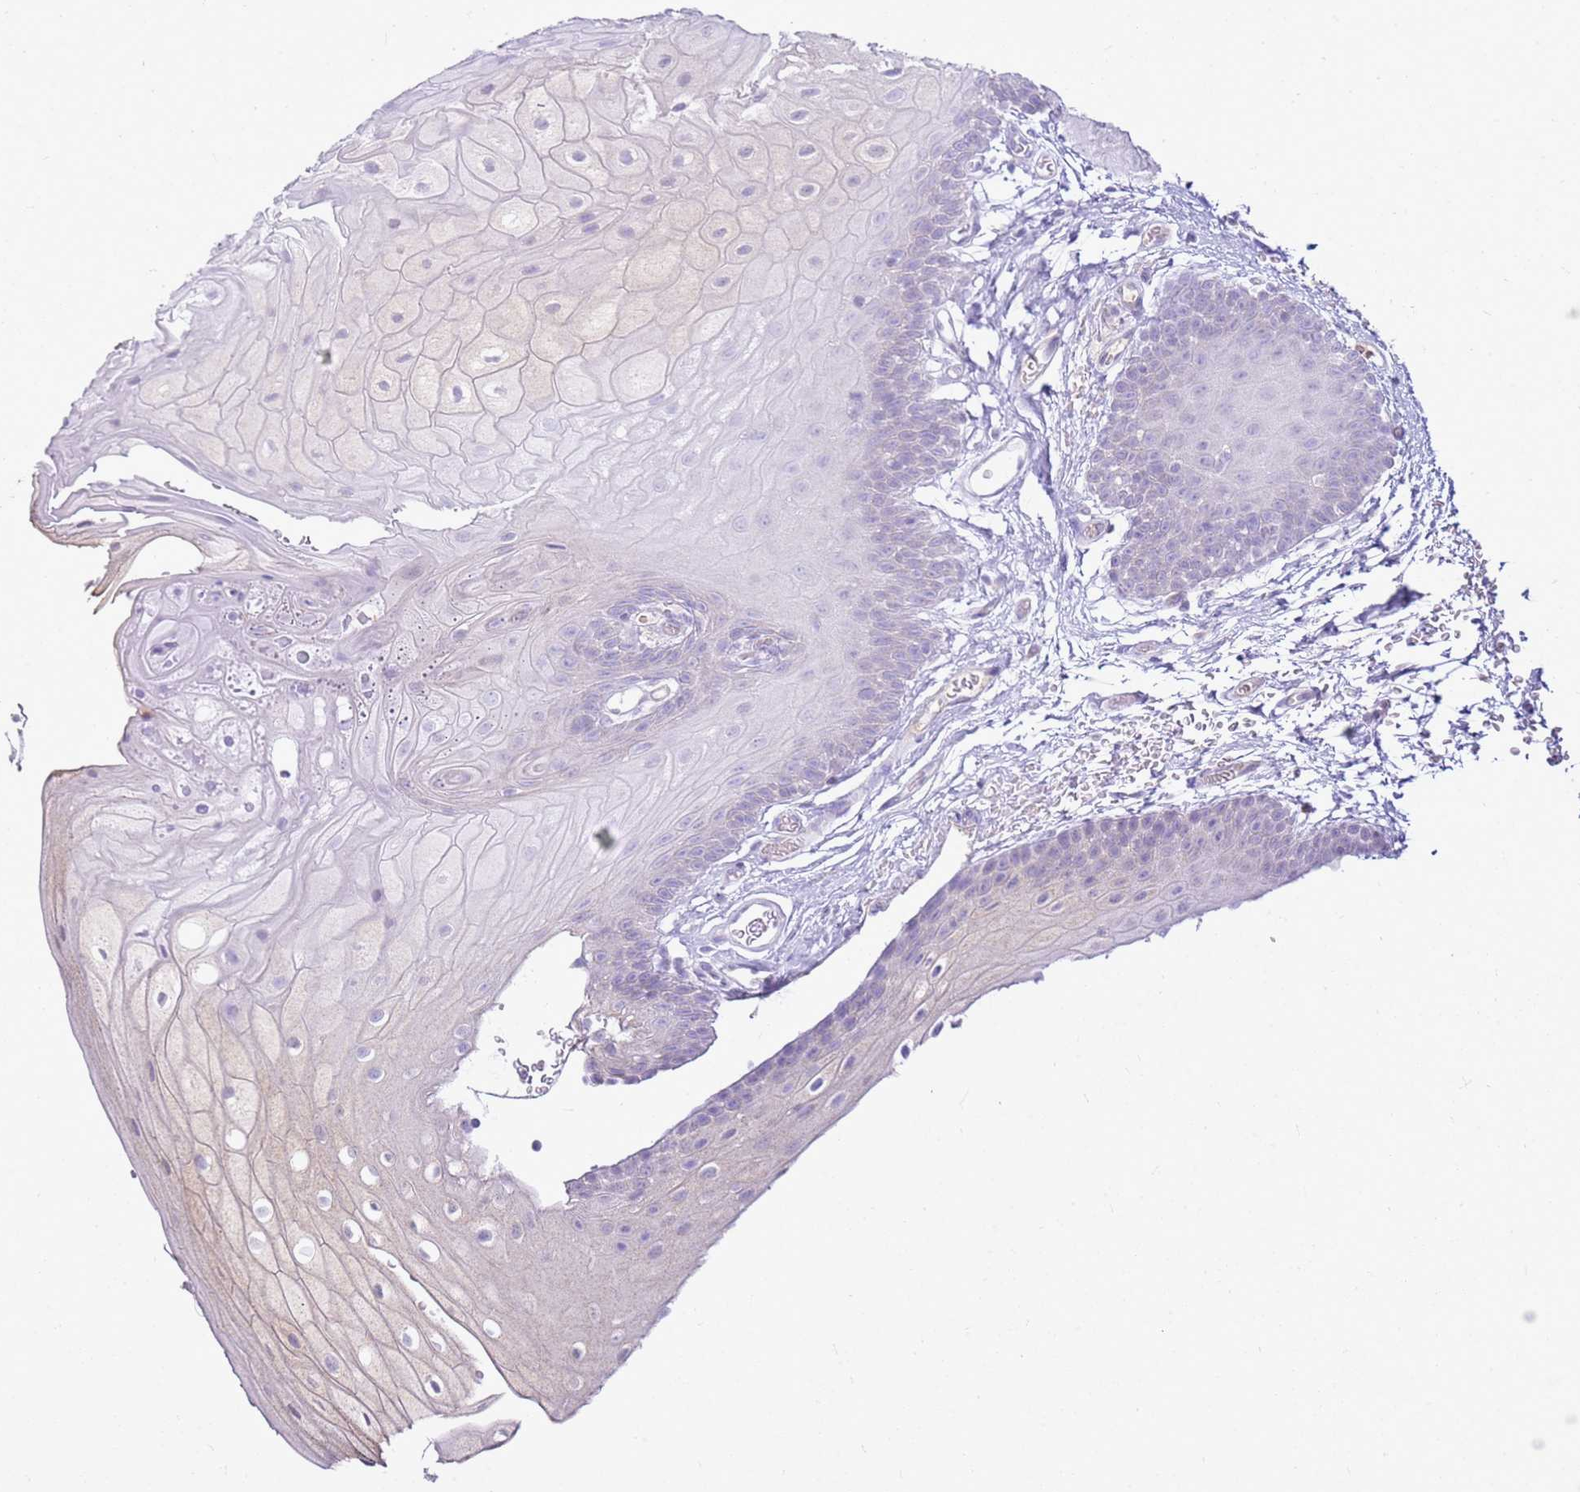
{"staining": {"intensity": "negative", "quantity": "none", "location": "none"}, "tissue": "oral mucosa", "cell_type": "Squamous epithelial cells", "image_type": "normal", "snomed": [{"axis": "morphology", "description": "Normal tissue, NOS"}, {"axis": "morphology", "description": "Squamous cell carcinoma, NOS"}, {"axis": "topography", "description": "Oral tissue"}, {"axis": "topography", "description": "Head-Neck"}], "caption": "The photomicrograph displays no significant staining in squamous epithelial cells of oral mucosa. The staining was performed using DAB to visualize the protein expression in brown, while the nuclei were stained in blue with hematoxylin (Magnification: 20x).", "gene": "FABP2", "patient": {"sex": "female", "age": 81}}